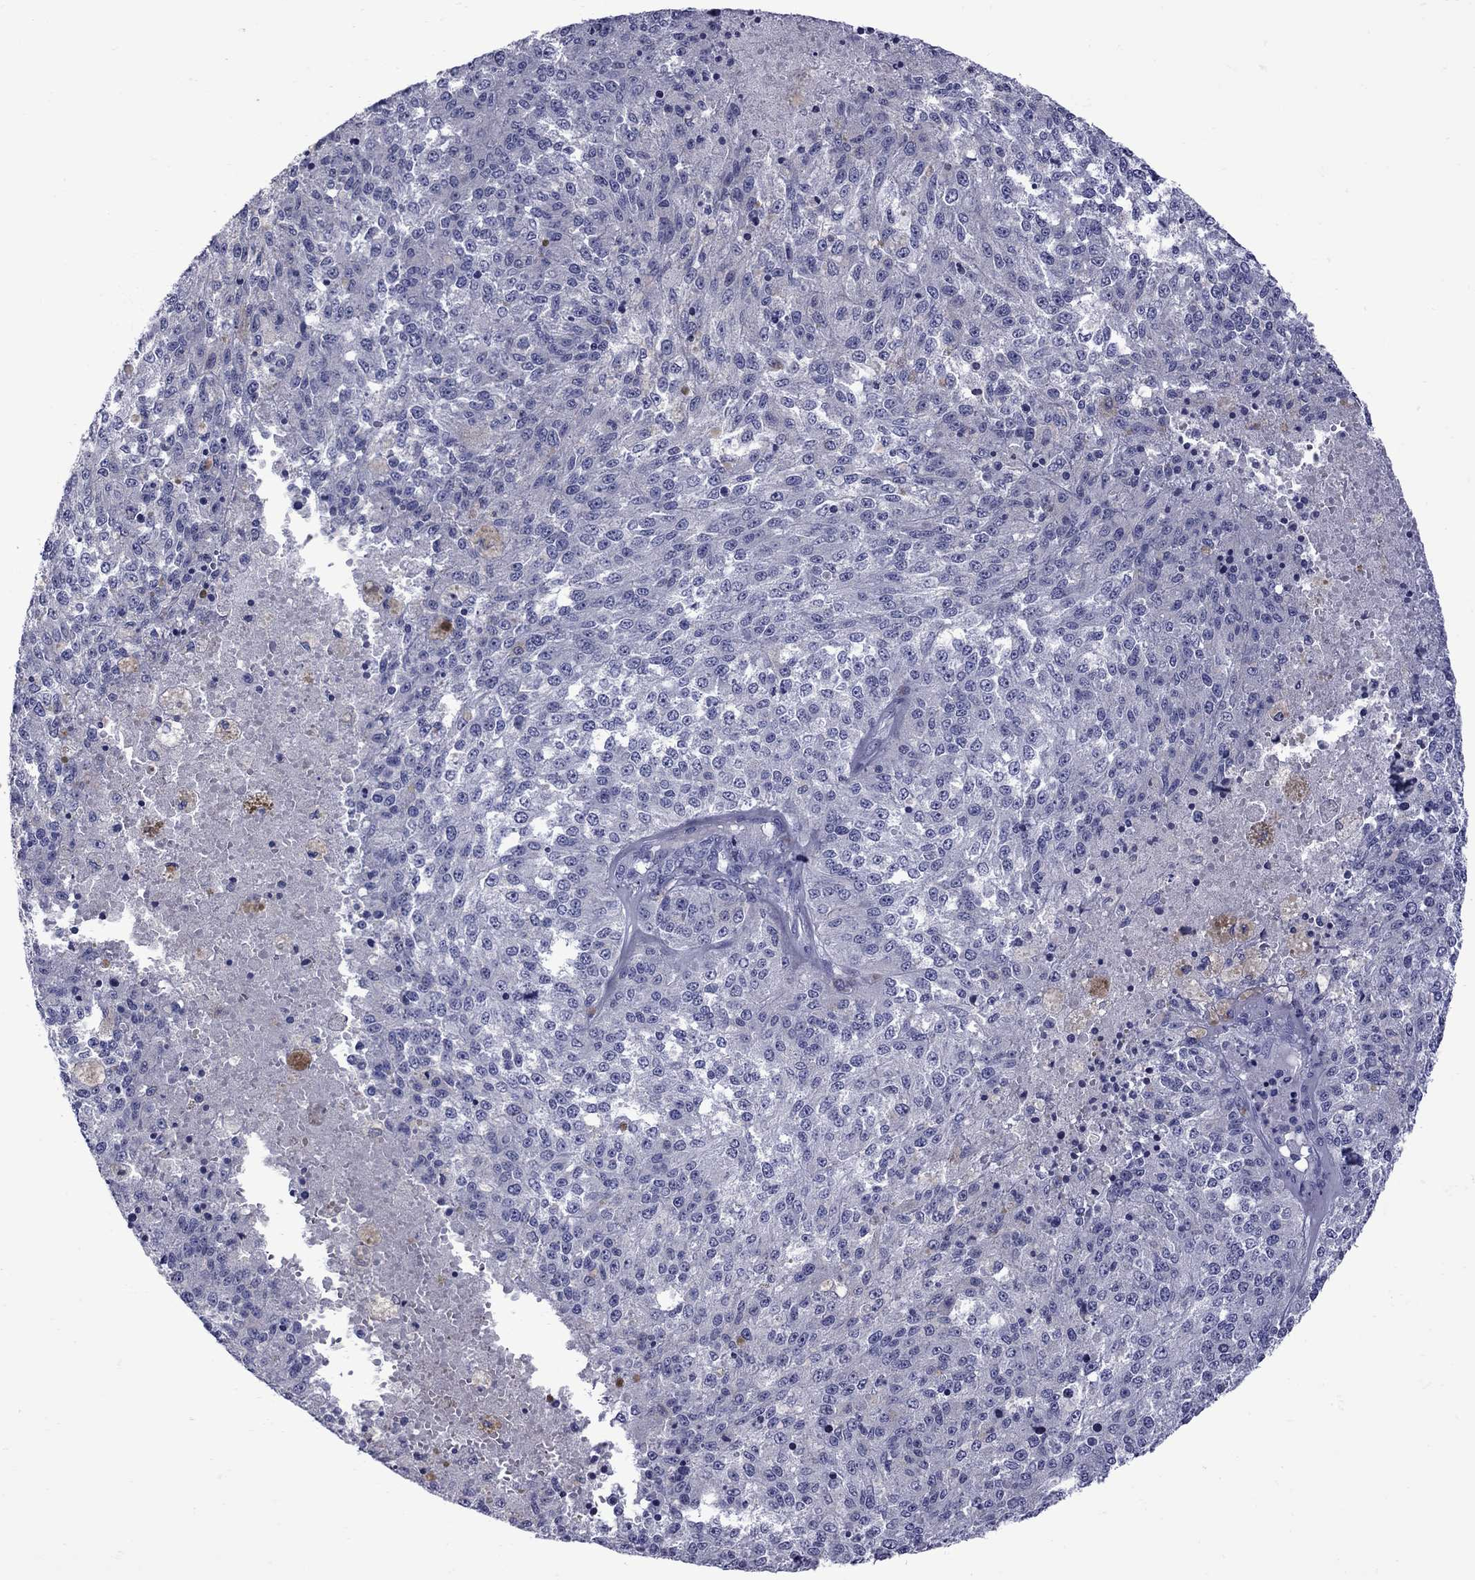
{"staining": {"intensity": "negative", "quantity": "none", "location": "none"}, "tissue": "melanoma", "cell_type": "Tumor cells", "image_type": "cancer", "snomed": [{"axis": "morphology", "description": "Malignant melanoma, Metastatic site"}, {"axis": "topography", "description": "Lymph node"}], "caption": "This is an IHC image of human malignant melanoma (metastatic site). There is no positivity in tumor cells.", "gene": "EPPIN", "patient": {"sex": "female", "age": 64}}